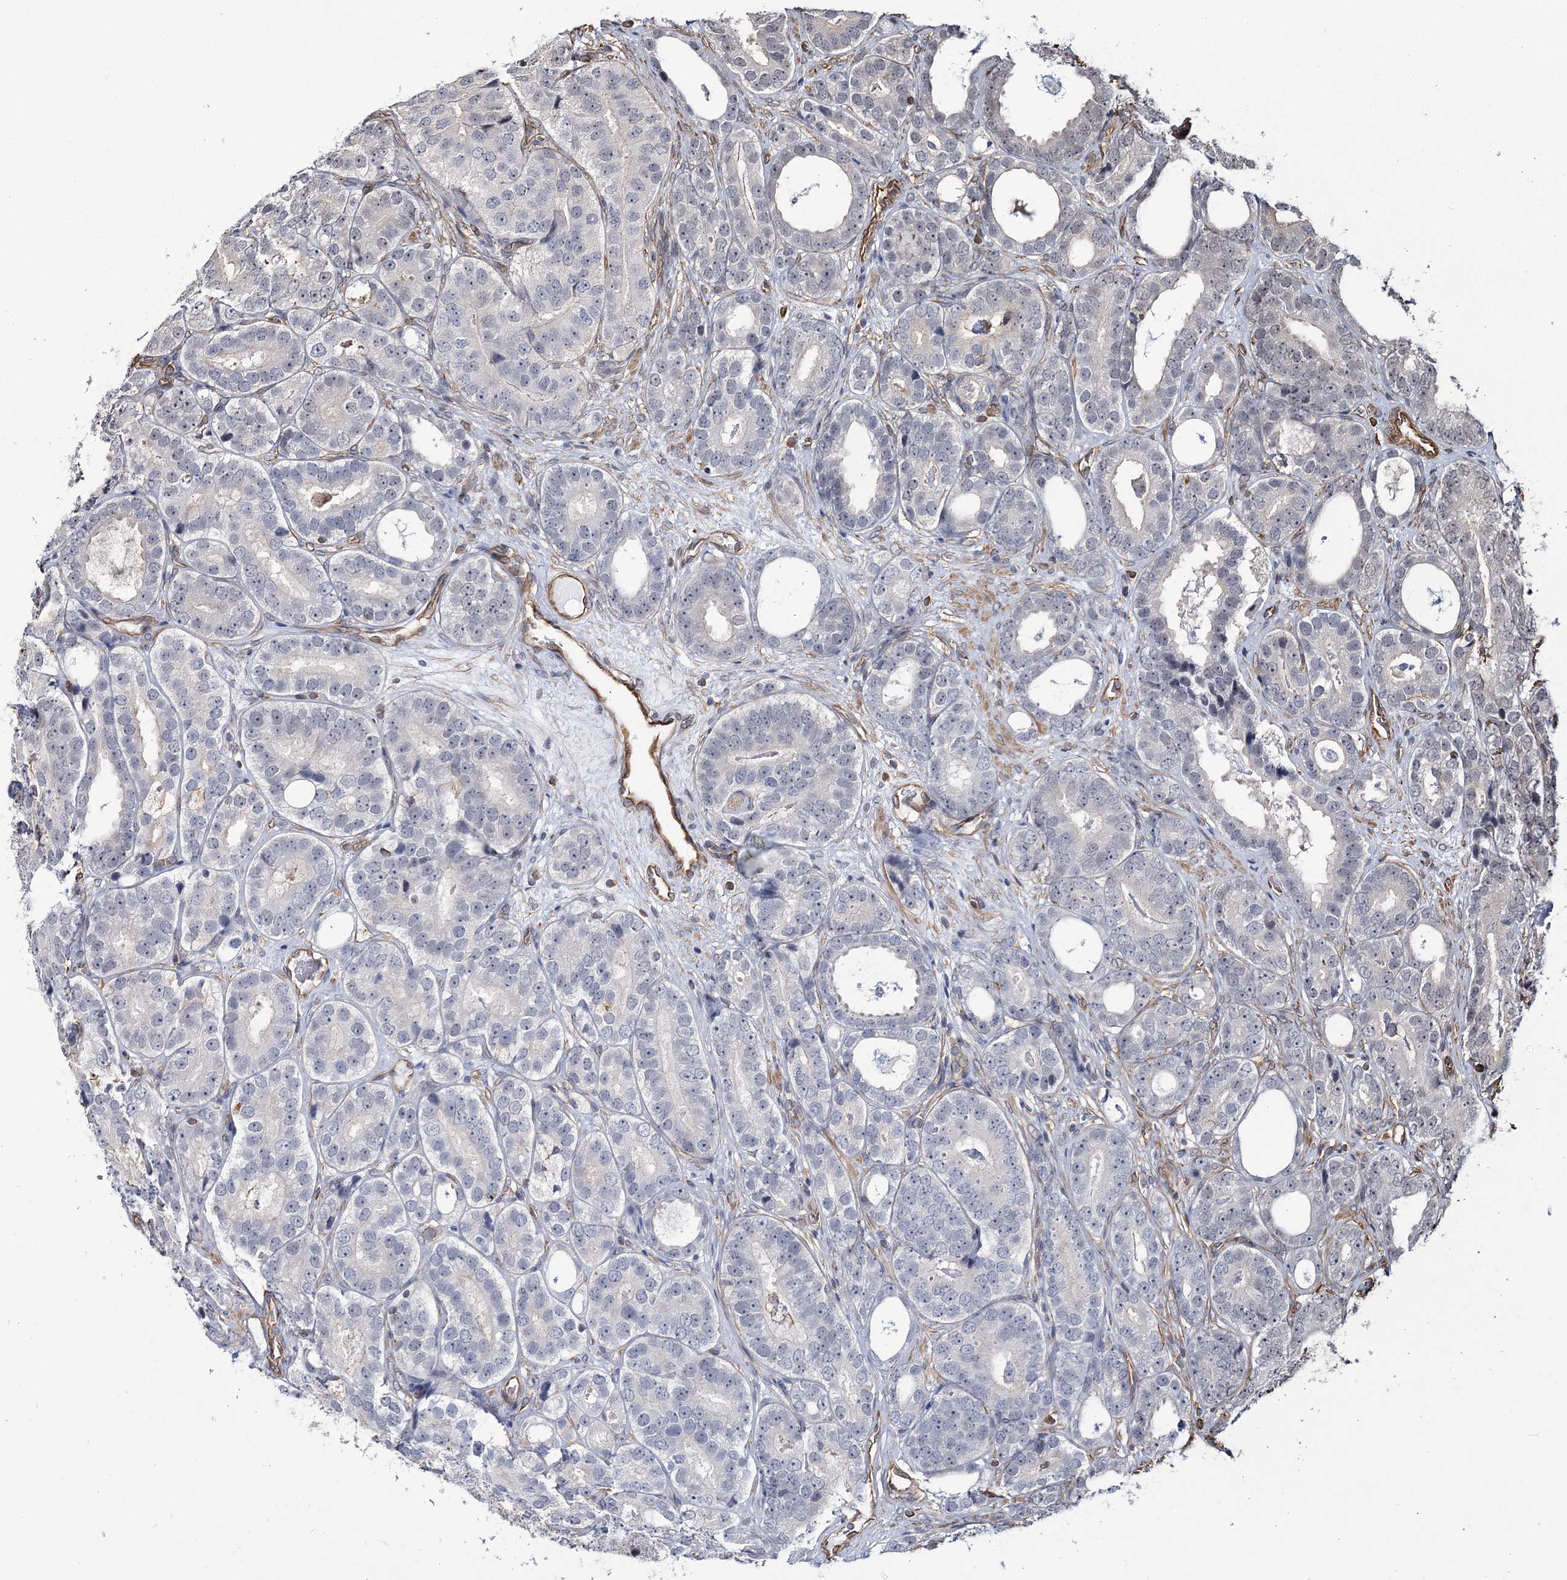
{"staining": {"intensity": "negative", "quantity": "none", "location": "none"}, "tissue": "prostate cancer", "cell_type": "Tumor cells", "image_type": "cancer", "snomed": [{"axis": "morphology", "description": "Adenocarcinoma, High grade"}, {"axis": "topography", "description": "Prostate"}], "caption": "The micrograph exhibits no significant expression in tumor cells of prostate cancer.", "gene": "ATP11B", "patient": {"sex": "male", "age": 56}}